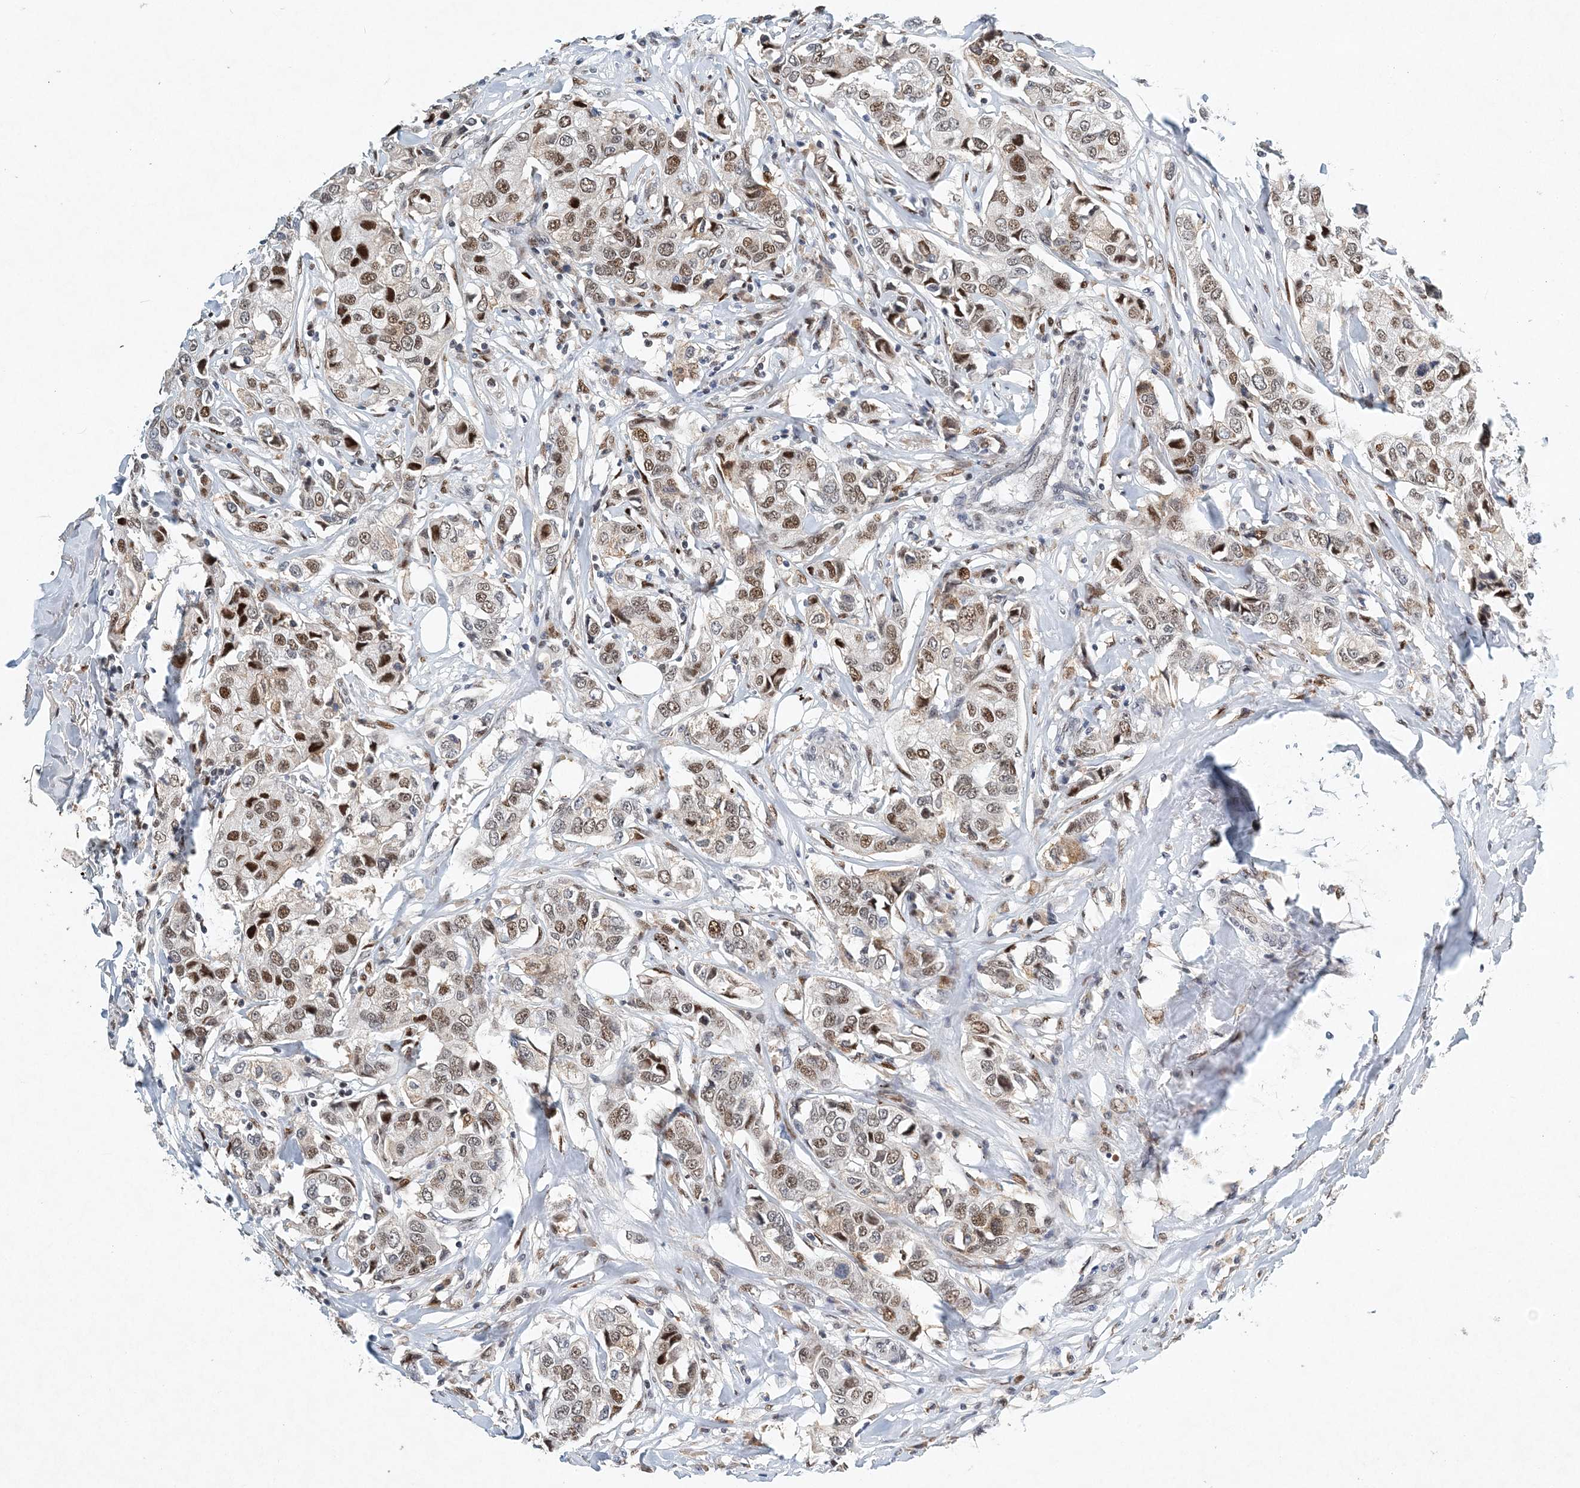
{"staining": {"intensity": "moderate", "quantity": "25%-75%", "location": "nuclear"}, "tissue": "breast cancer", "cell_type": "Tumor cells", "image_type": "cancer", "snomed": [{"axis": "morphology", "description": "Duct carcinoma"}, {"axis": "topography", "description": "Breast"}], "caption": "A high-resolution histopathology image shows immunohistochemistry staining of breast cancer, which exhibits moderate nuclear staining in approximately 25%-75% of tumor cells.", "gene": "KPNA4", "patient": {"sex": "female", "age": 80}}